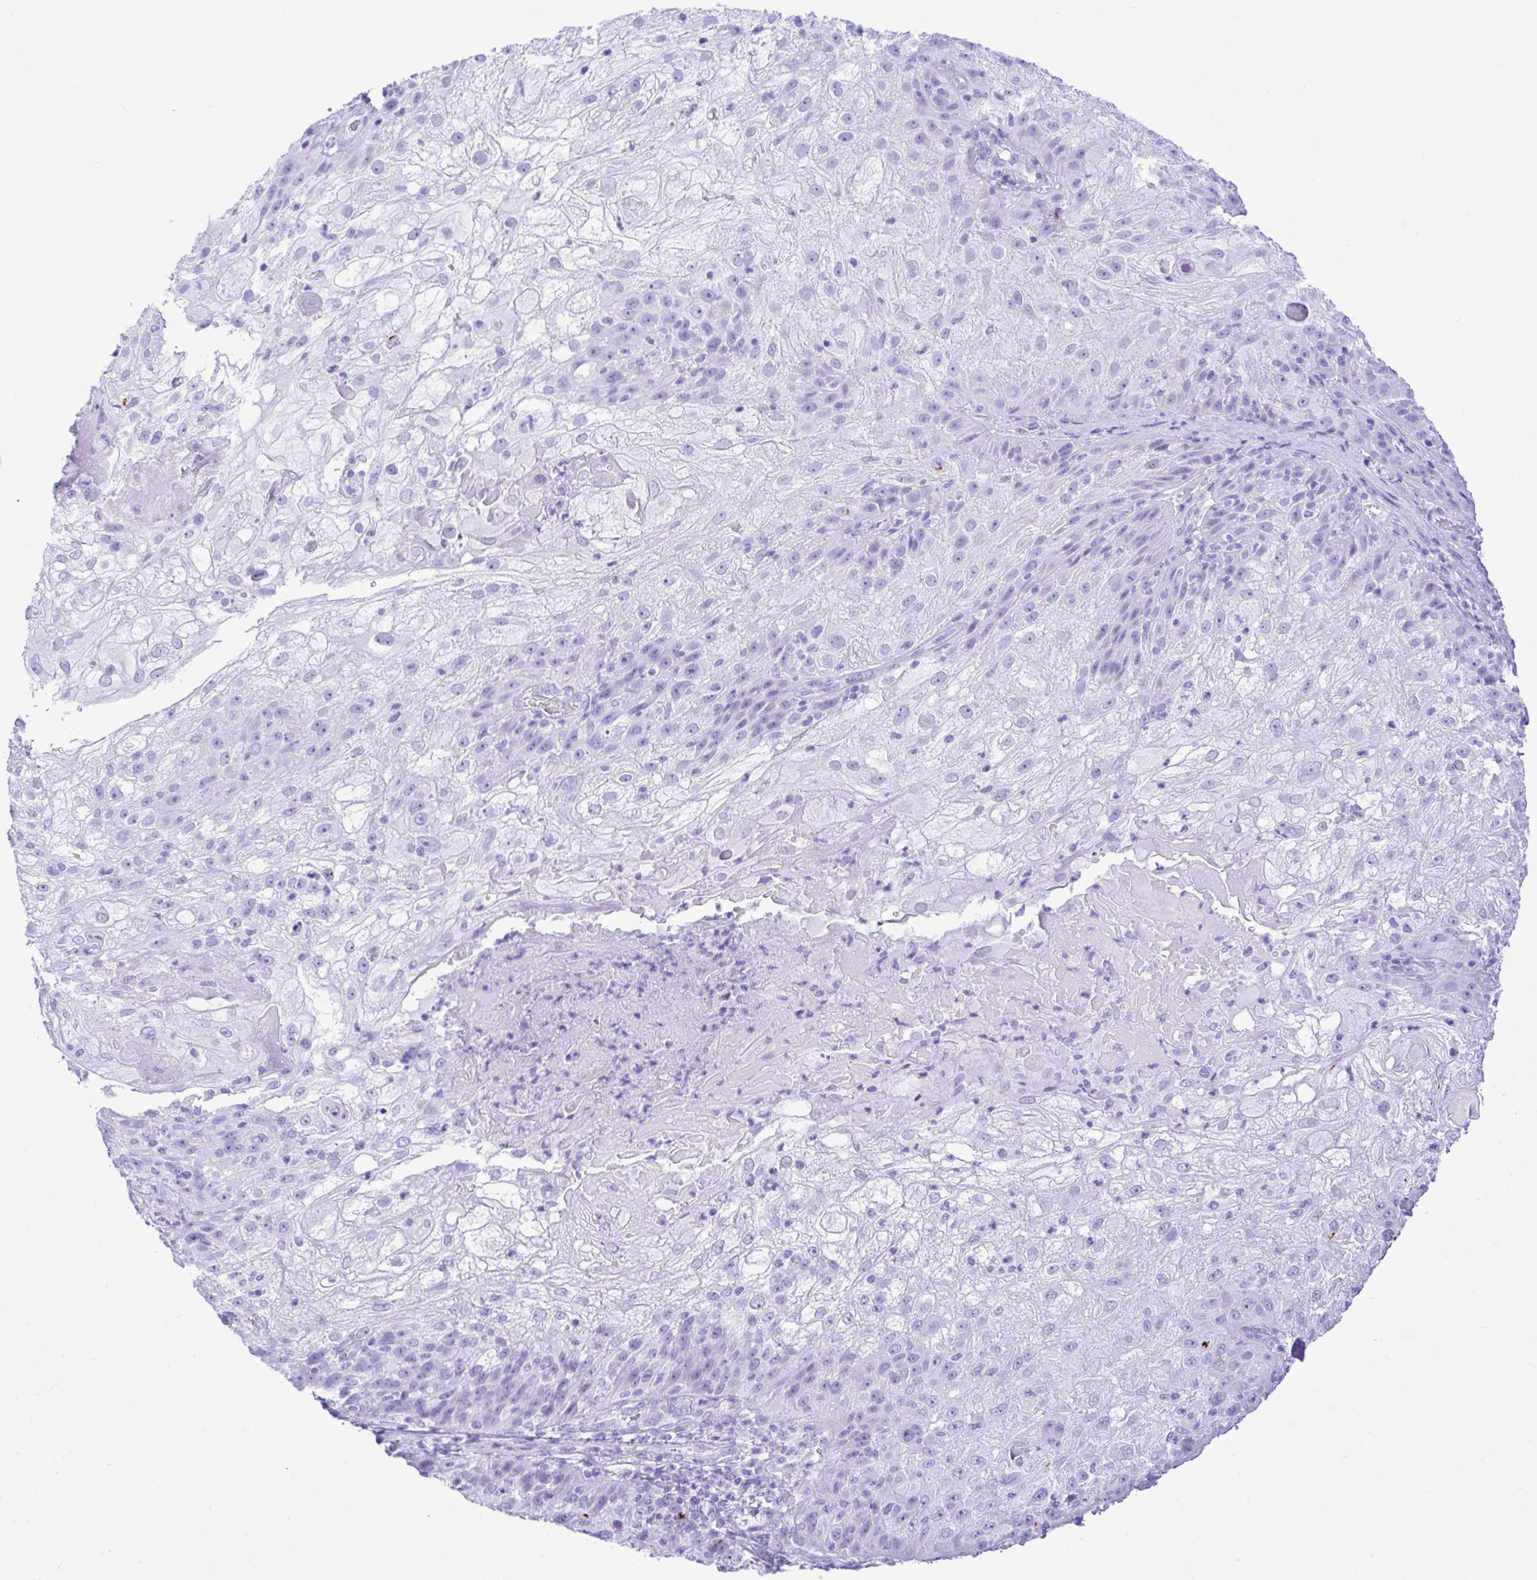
{"staining": {"intensity": "negative", "quantity": "none", "location": "none"}, "tissue": "skin cancer", "cell_type": "Tumor cells", "image_type": "cancer", "snomed": [{"axis": "morphology", "description": "Normal tissue, NOS"}, {"axis": "morphology", "description": "Squamous cell carcinoma, NOS"}, {"axis": "topography", "description": "Skin"}], "caption": "This is an immunohistochemistry (IHC) histopathology image of human squamous cell carcinoma (skin). There is no staining in tumor cells.", "gene": "SELENOV", "patient": {"sex": "female", "age": 83}}